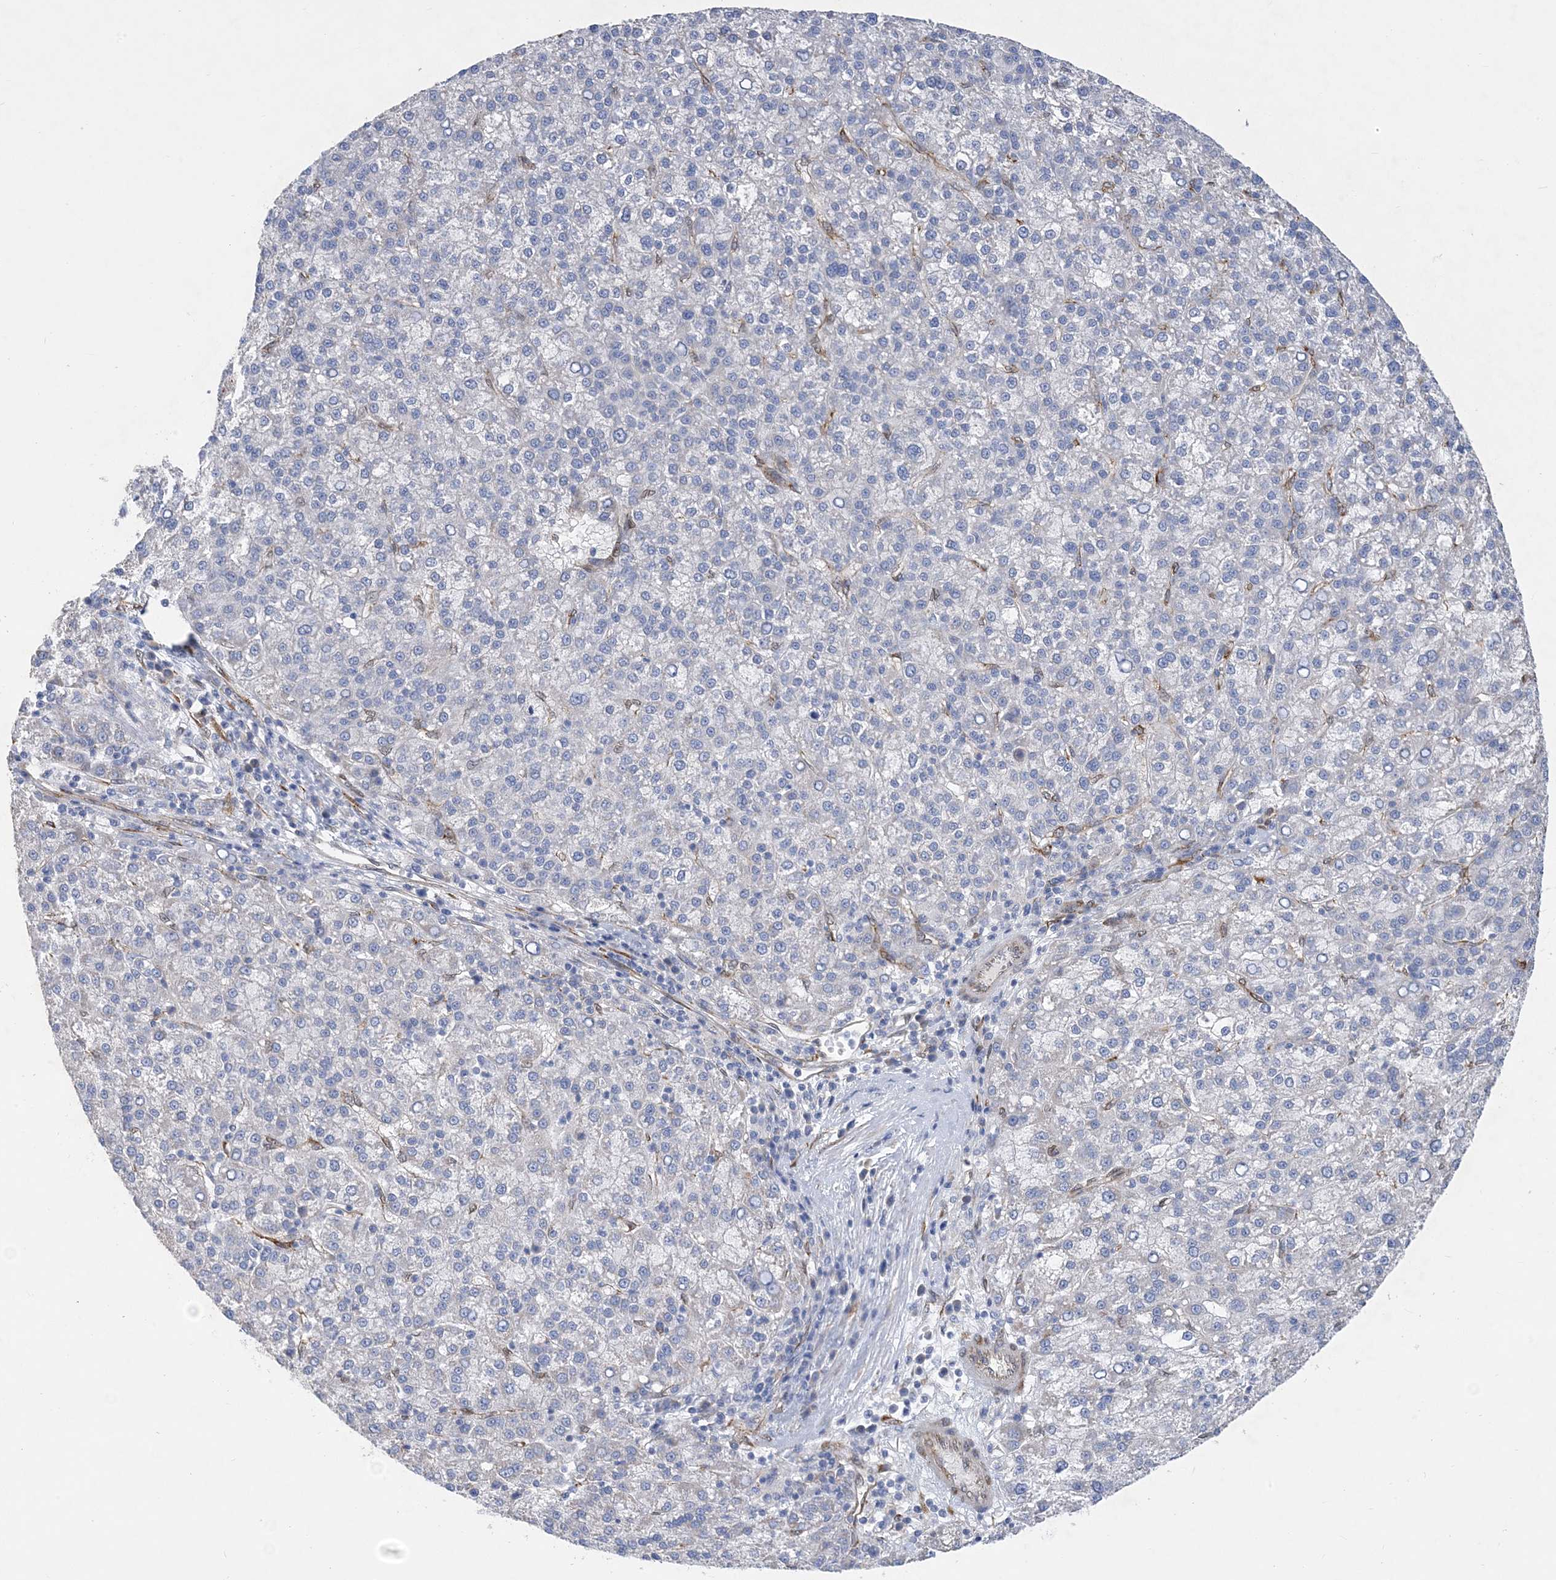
{"staining": {"intensity": "negative", "quantity": "none", "location": "none"}, "tissue": "liver cancer", "cell_type": "Tumor cells", "image_type": "cancer", "snomed": [{"axis": "morphology", "description": "Carcinoma, Hepatocellular, NOS"}, {"axis": "topography", "description": "Liver"}], "caption": "Human liver cancer (hepatocellular carcinoma) stained for a protein using immunohistochemistry (IHC) reveals no positivity in tumor cells.", "gene": "RBMS3", "patient": {"sex": "female", "age": 58}}